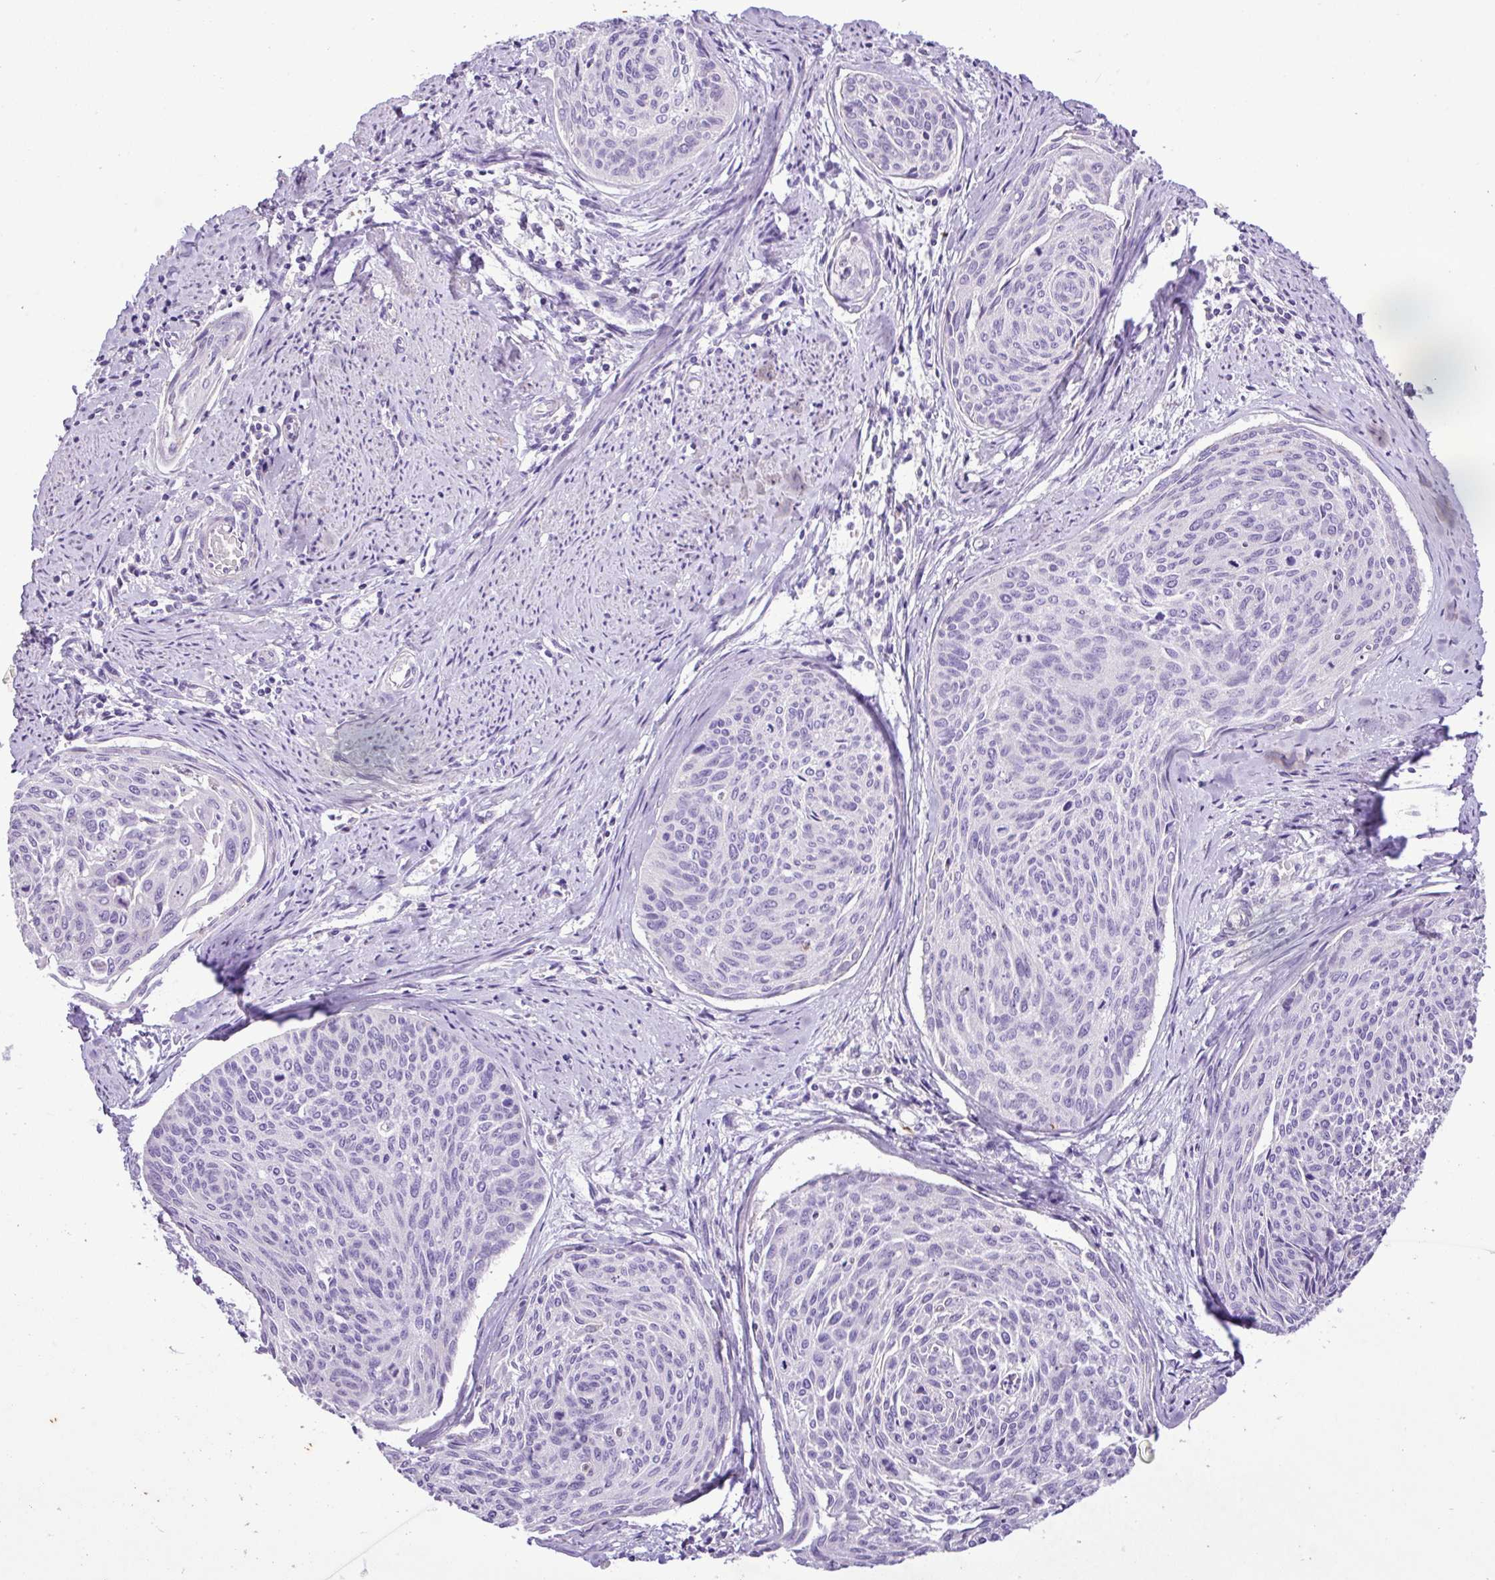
{"staining": {"intensity": "negative", "quantity": "none", "location": "none"}, "tissue": "cervical cancer", "cell_type": "Tumor cells", "image_type": "cancer", "snomed": [{"axis": "morphology", "description": "Squamous cell carcinoma, NOS"}, {"axis": "topography", "description": "Cervix"}], "caption": "Immunohistochemical staining of human cervical squamous cell carcinoma displays no significant expression in tumor cells. (Brightfield microscopy of DAB immunohistochemistry (IHC) at high magnification).", "gene": "ZNF334", "patient": {"sex": "female", "age": 55}}